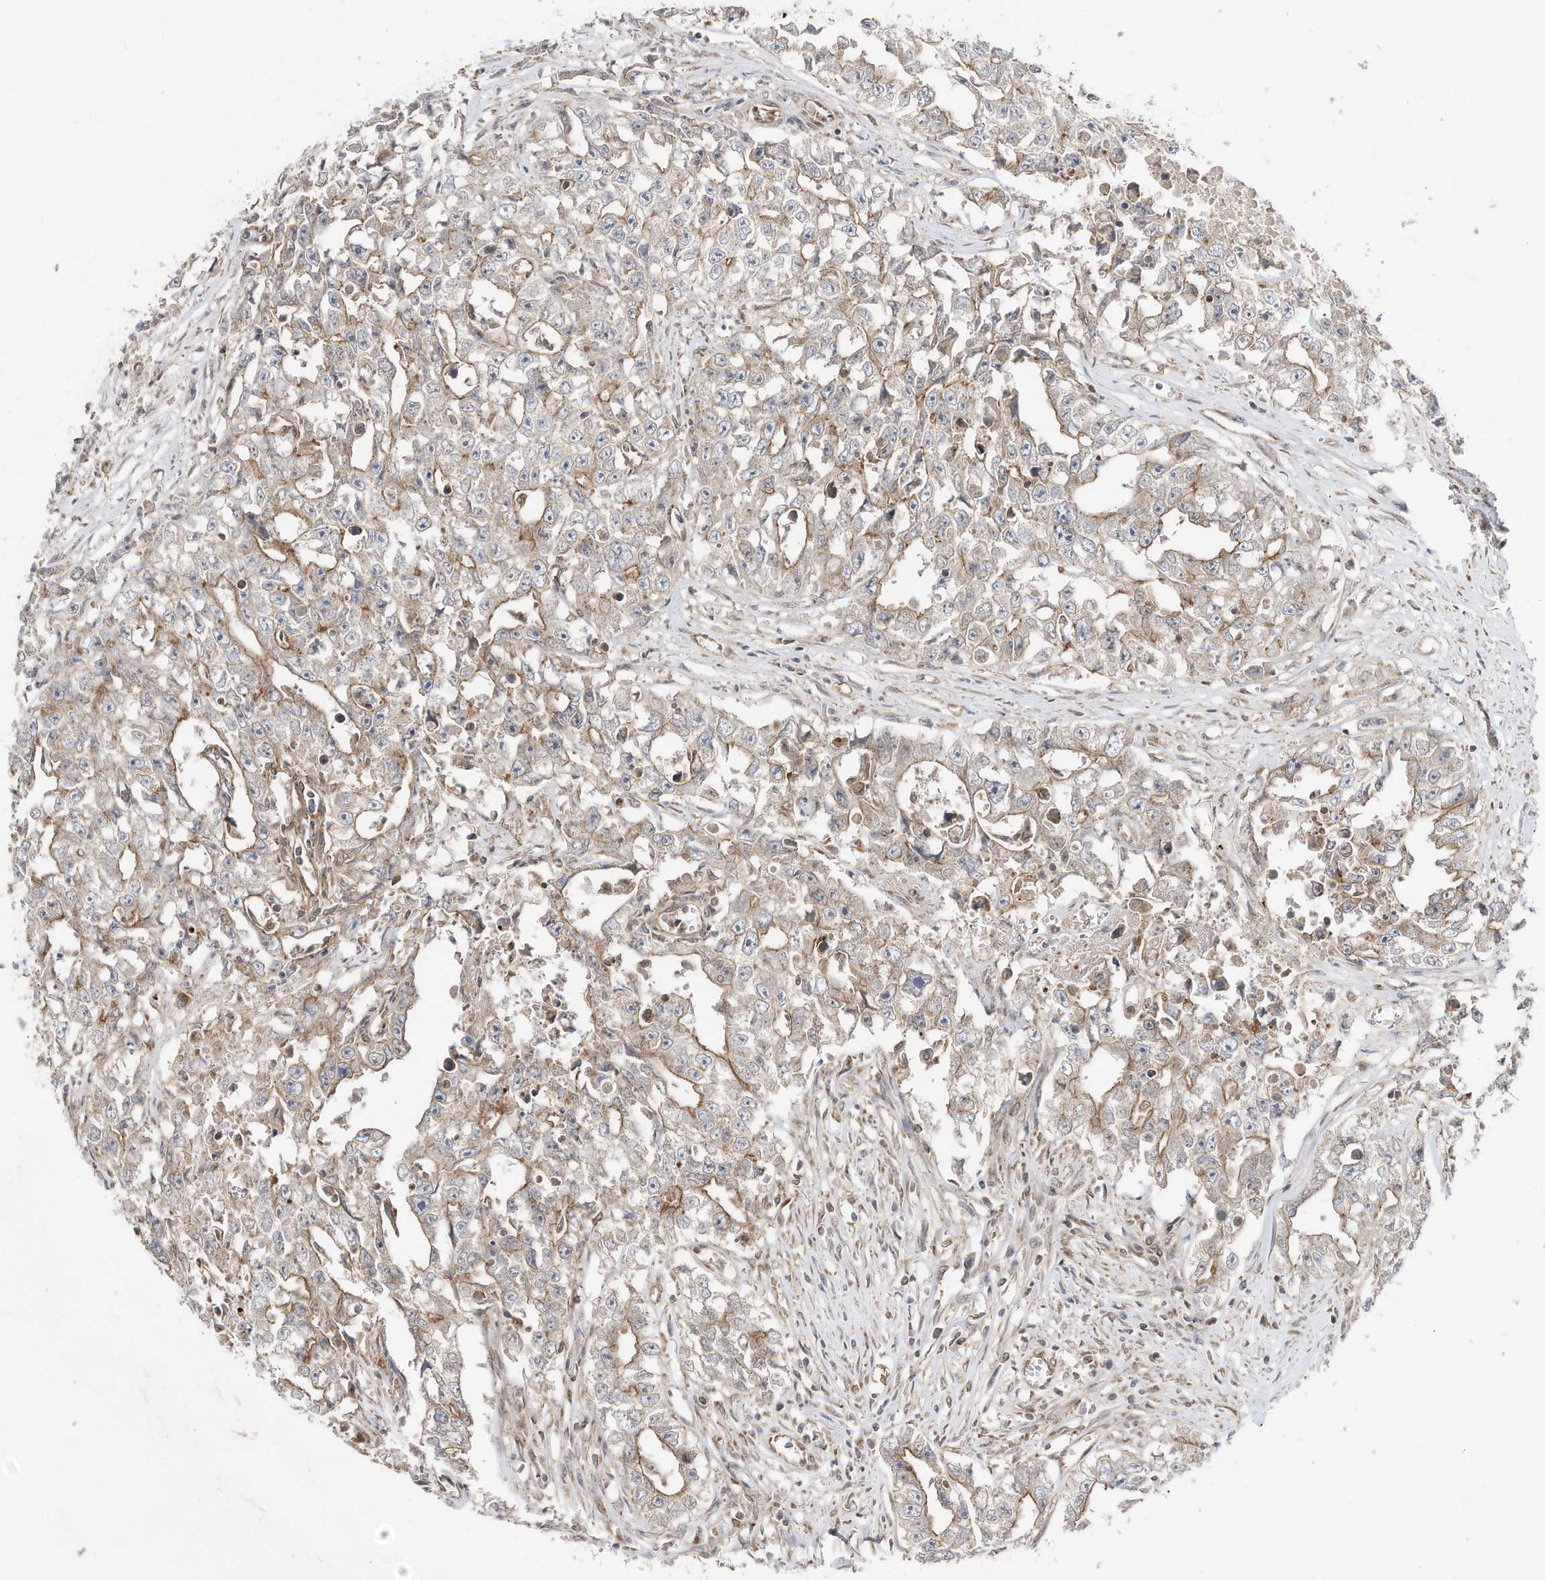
{"staining": {"intensity": "moderate", "quantity": "25%-75%", "location": "cytoplasmic/membranous"}, "tissue": "testis cancer", "cell_type": "Tumor cells", "image_type": "cancer", "snomed": [{"axis": "morphology", "description": "Seminoma, NOS"}, {"axis": "morphology", "description": "Carcinoma, Embryonal, NOS"}, {"axis": "topography", "description": "Testis"}], "caption": "A brown stain highlights moderate cytoplasmic/membranous staining of a protein in testis cancer (seminoma) tumor cells.", "gene": "CUX1", "patient": {"sex": "male", "age": 43}}